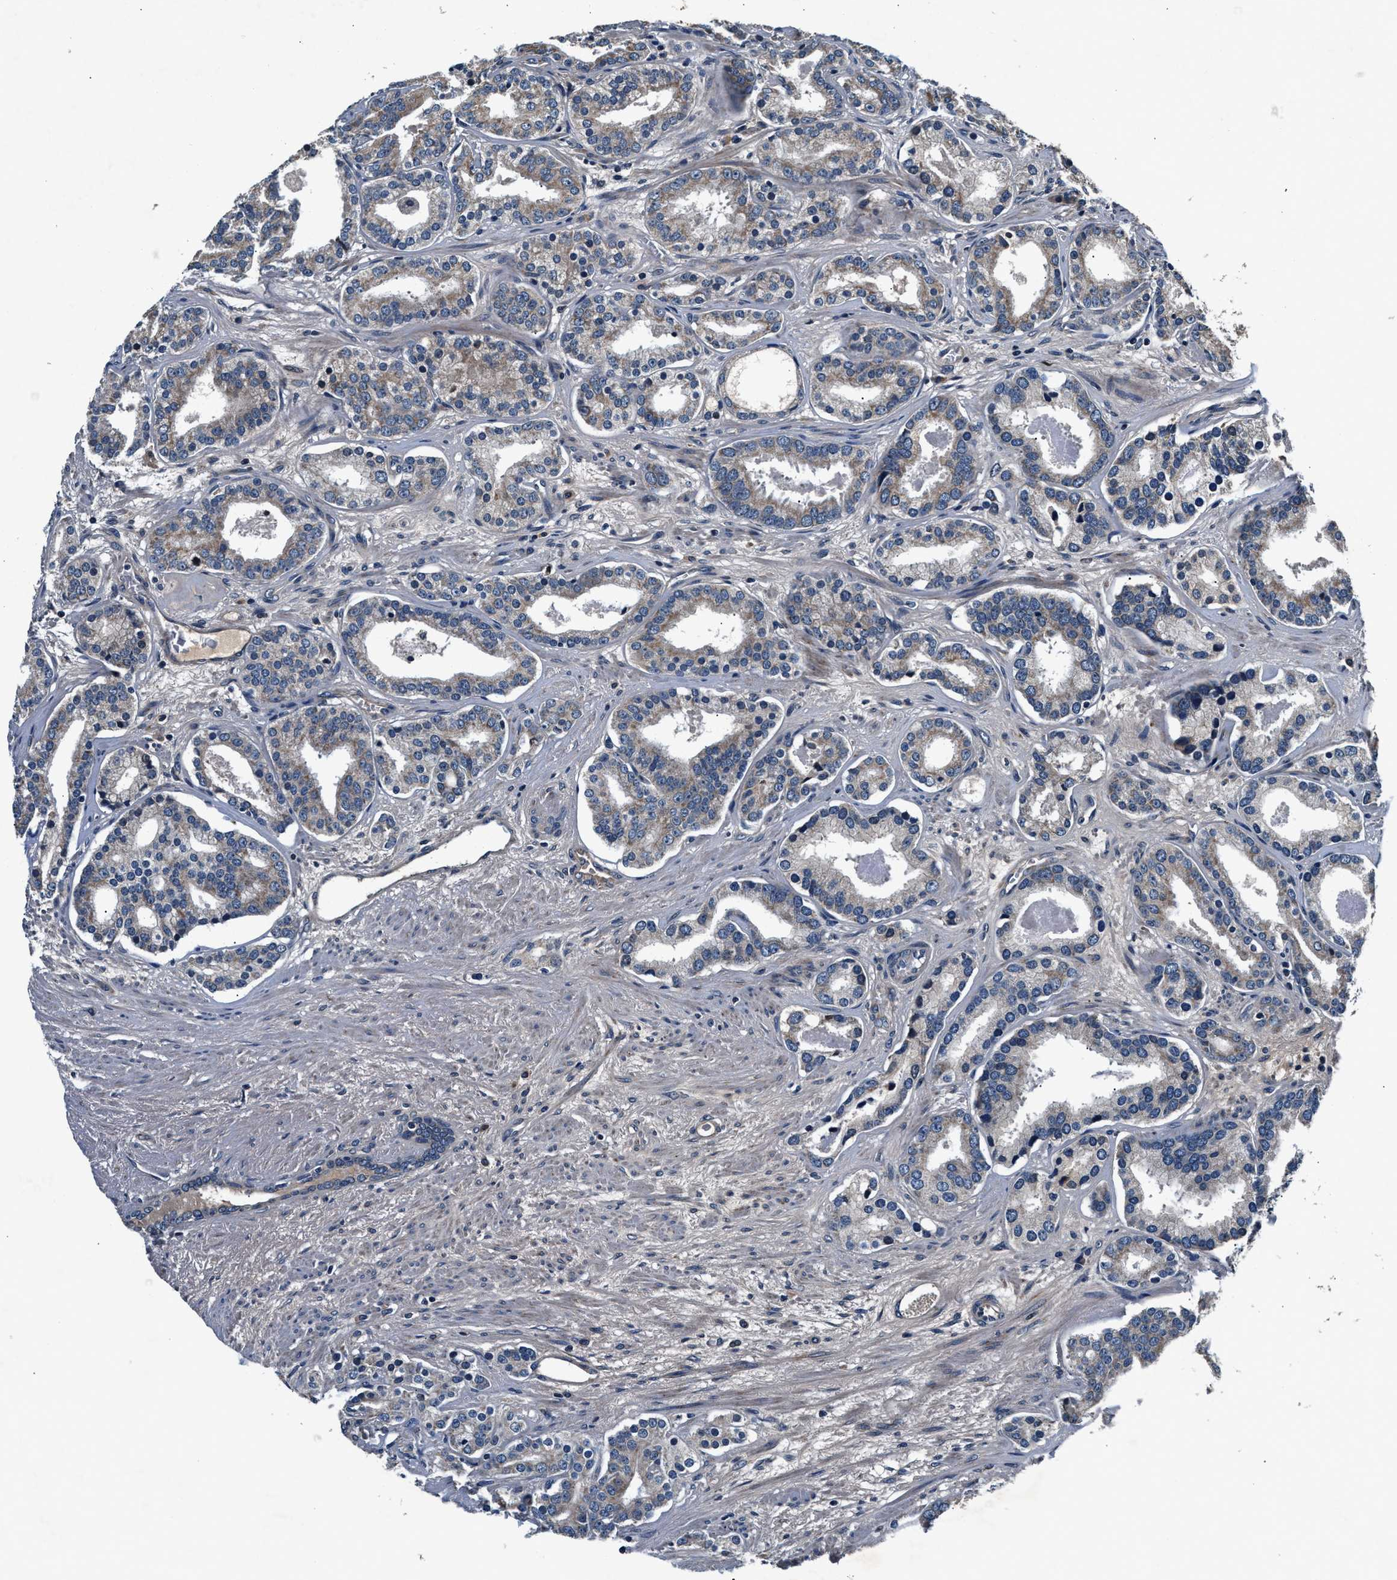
{"staining": {"intensity": "weak", "quantity": "25%-75%", "location": "cytoplasmic/membranous"}, "tissue": "prostate cancer", "cell_type": "Tumor cells", "image_type": "cancer", "snomed": [{"axis": "morphology", "description": "Adenocarcinoma, Low grade"}, {"axis": "topography", "description": "Prostate"}], "caption": "There is low levels of weak cytoplasmic/membranous expression in tumor cells of adenocarcinoma (low-grade) (prostate), as demonstrated by immunohistochemical staining (brown color).", "gene": "IMMT", "patient": {"sex": "male", "age": 63}}